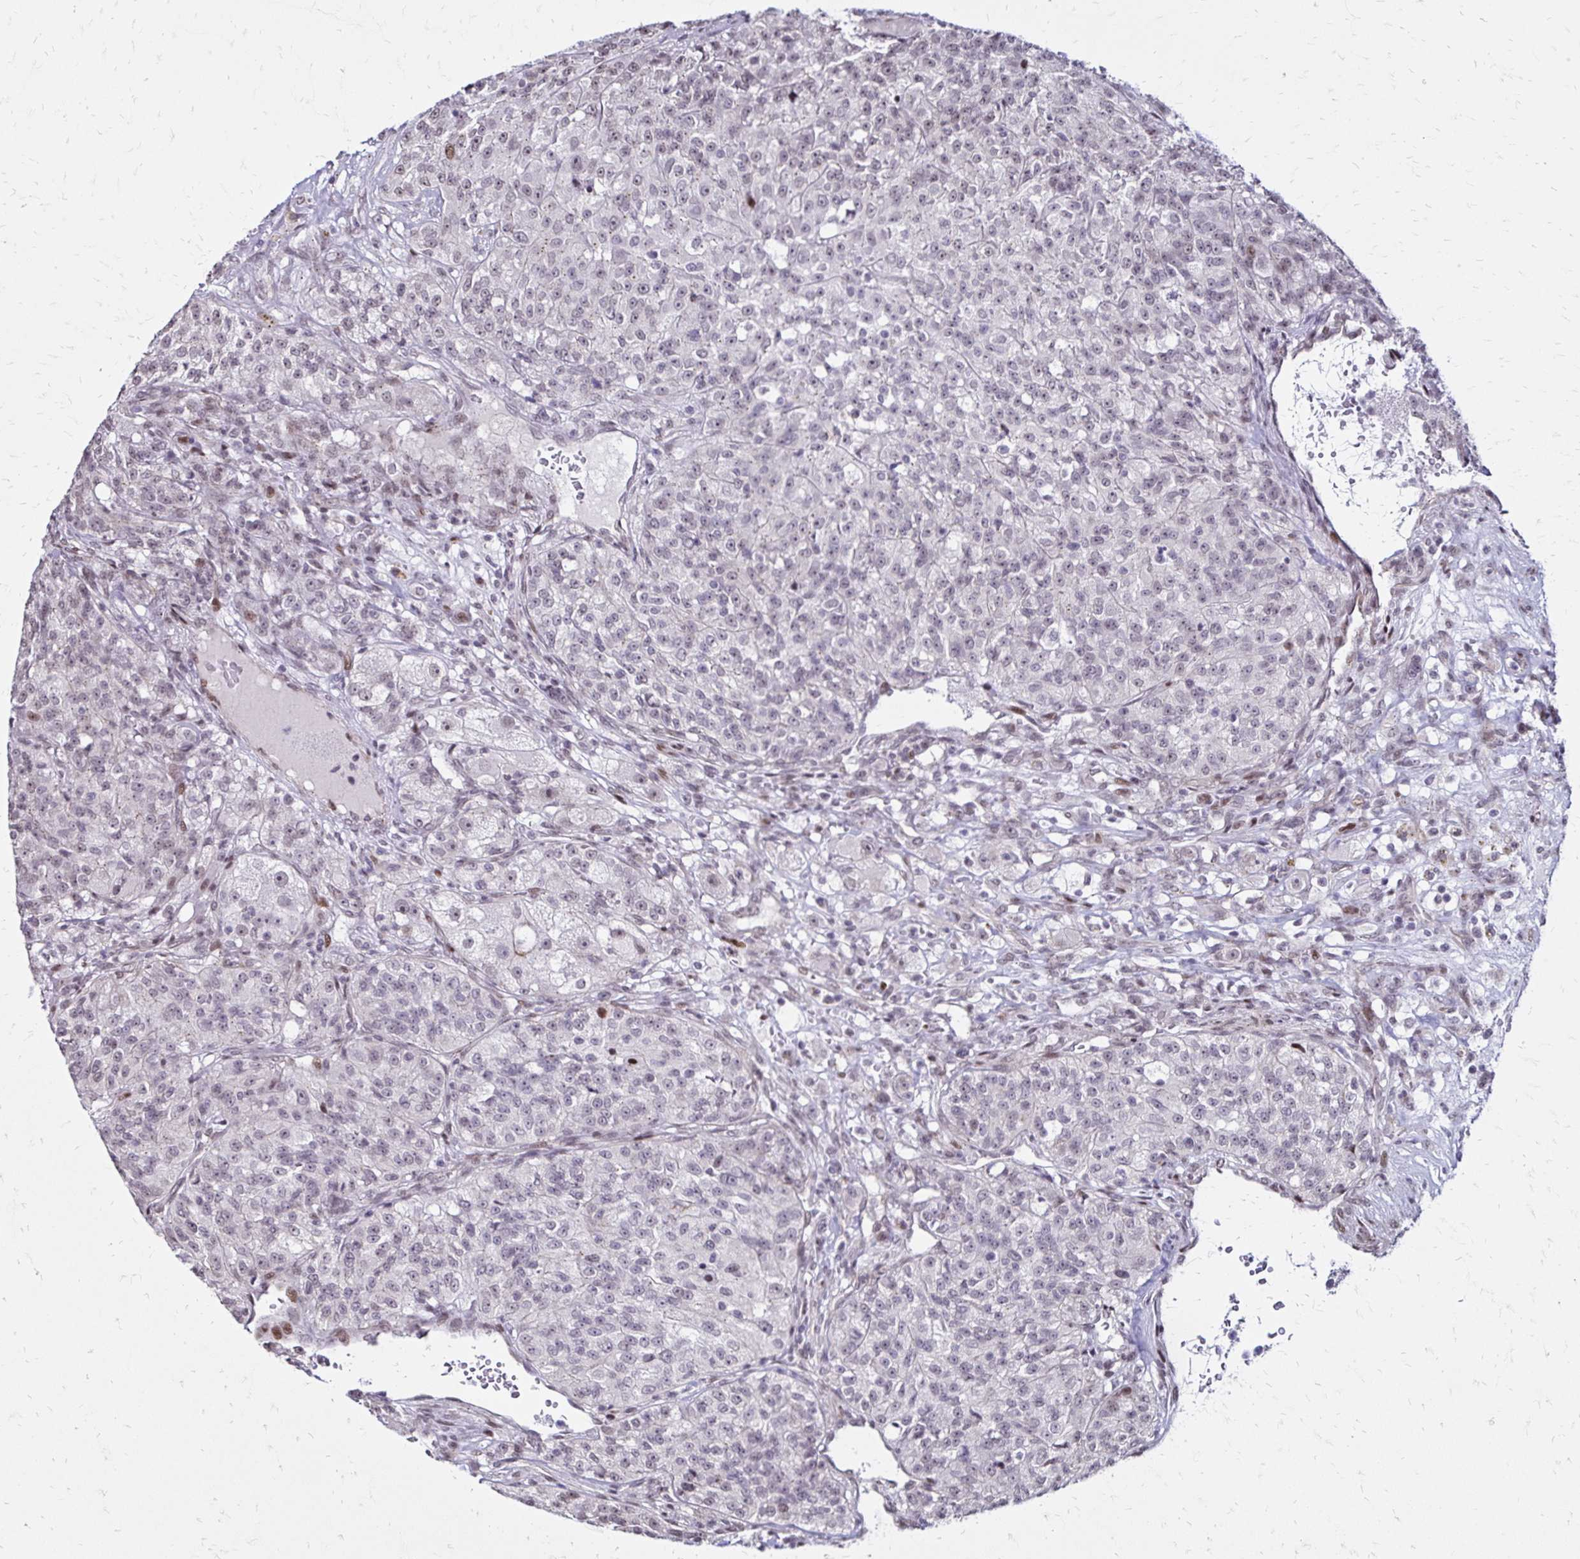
{"staining": {"intensity": "weak", "quantity": "<25%", "location": "nuclear"}, "tissue": "renal cancer", "cell_type": "Tumor cells", "image_type": "cancer", "snomed": [{"axis": "morphology", "description": "Adenocarcinoma, NOS"}, {"axis": "topography", "description": "Kidney"}], "caption": "The micrograph demonstrates no staining of tumor cells in renal cancer.", "gene": "TOB1", "patient": {"sex": "female", "age": 63}}